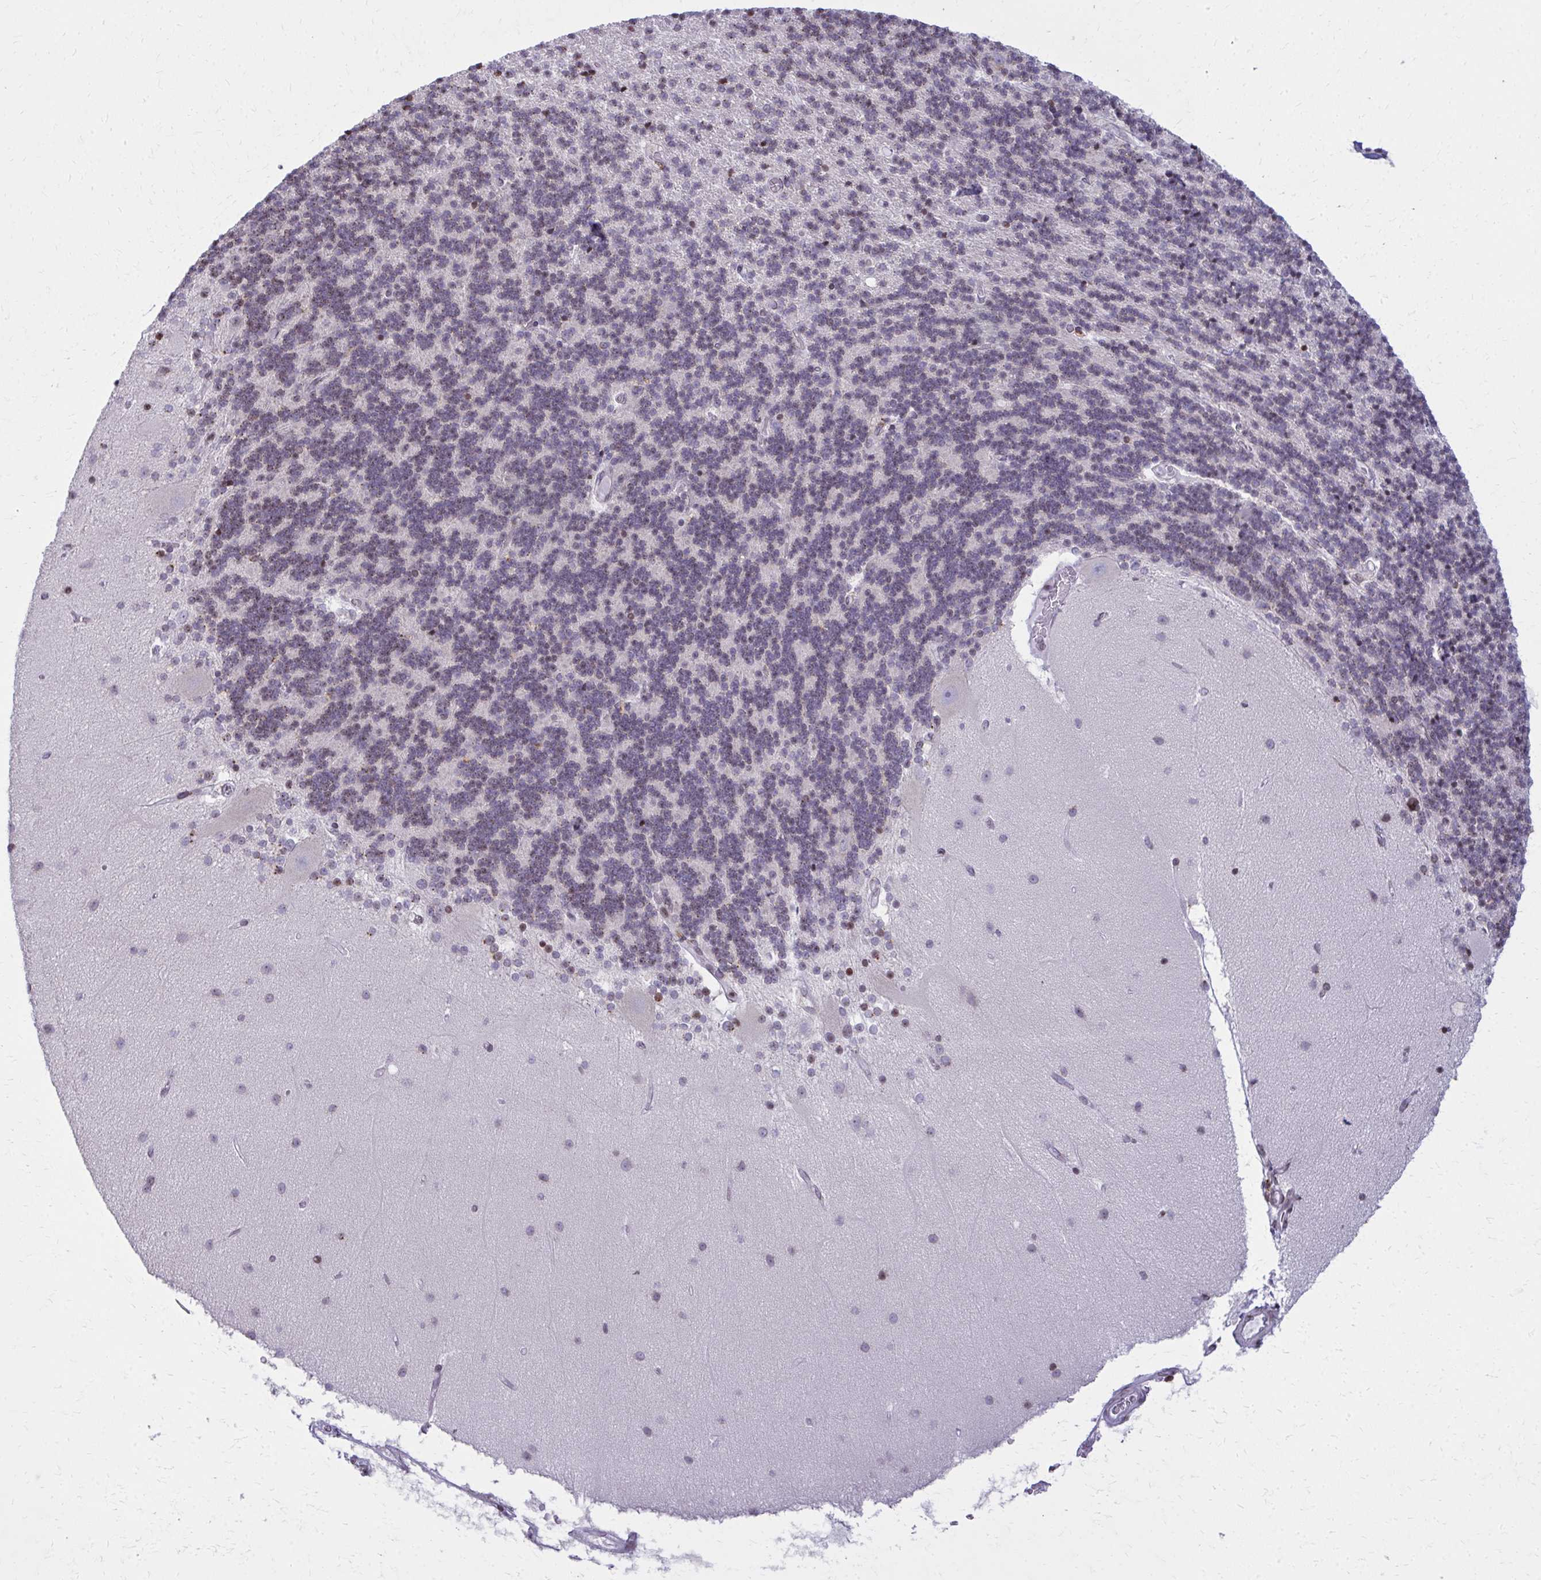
{"staining": {"intensity": "negative", "quantity": "none", "location": "none"}, "tissue": "cerebellum", "cell_type": "Cells in granular layer", "image_type": "normal", "snomed": [{"axis": "morphology", "description": "Normal tissue, NOS"}, {"axis": "topography", "description": "Cerebellum"}], "caption": "This is an immunohistochemistry (IHC) image of benign cerebellum. There is no staining in cells in granular layer.", "gene": "AP5M1", "patient": {"sex": "female", "age": 54}}